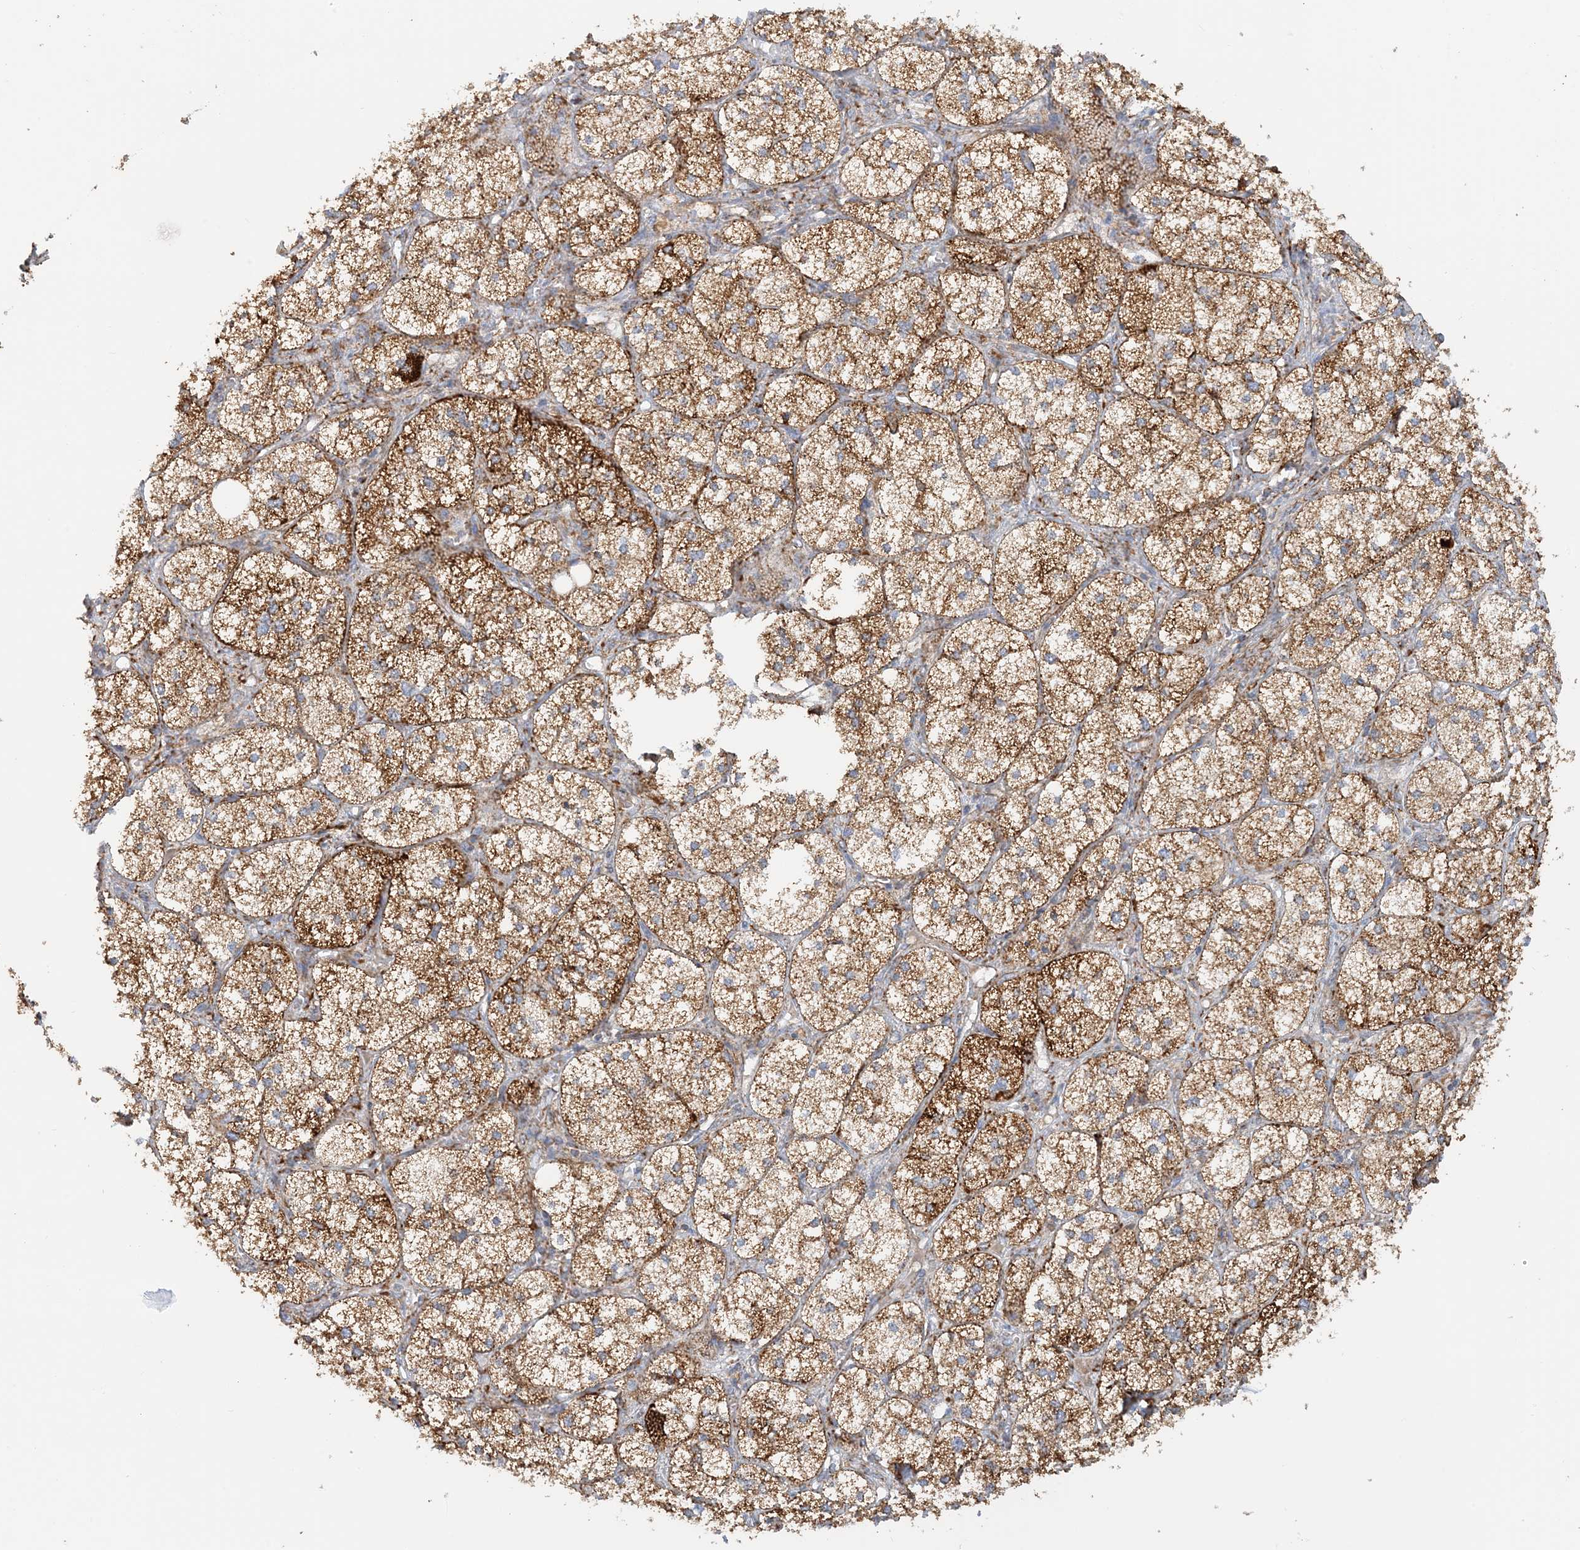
{"staining": {"intensity": "strong", "quantity": ">75%", "location": "cytoplasmic/membranous"}, "tissue": "adrenal gland", "cell_type": "Glandular cells", "image_type": "normal", "snomed": [{"axis": "morphology", "description": "Normal tissue, NOS"}, {"axis": "topography", "description": "Adrenal gland"}], "caption": "Human adrenal gland stained for a protein (brown) reveals strong cytoplasmic/membranous positive positivity in approximately >75% of glandular cells.", "gene": "COA3", "patient": {"sex": "female", "age": 61}}